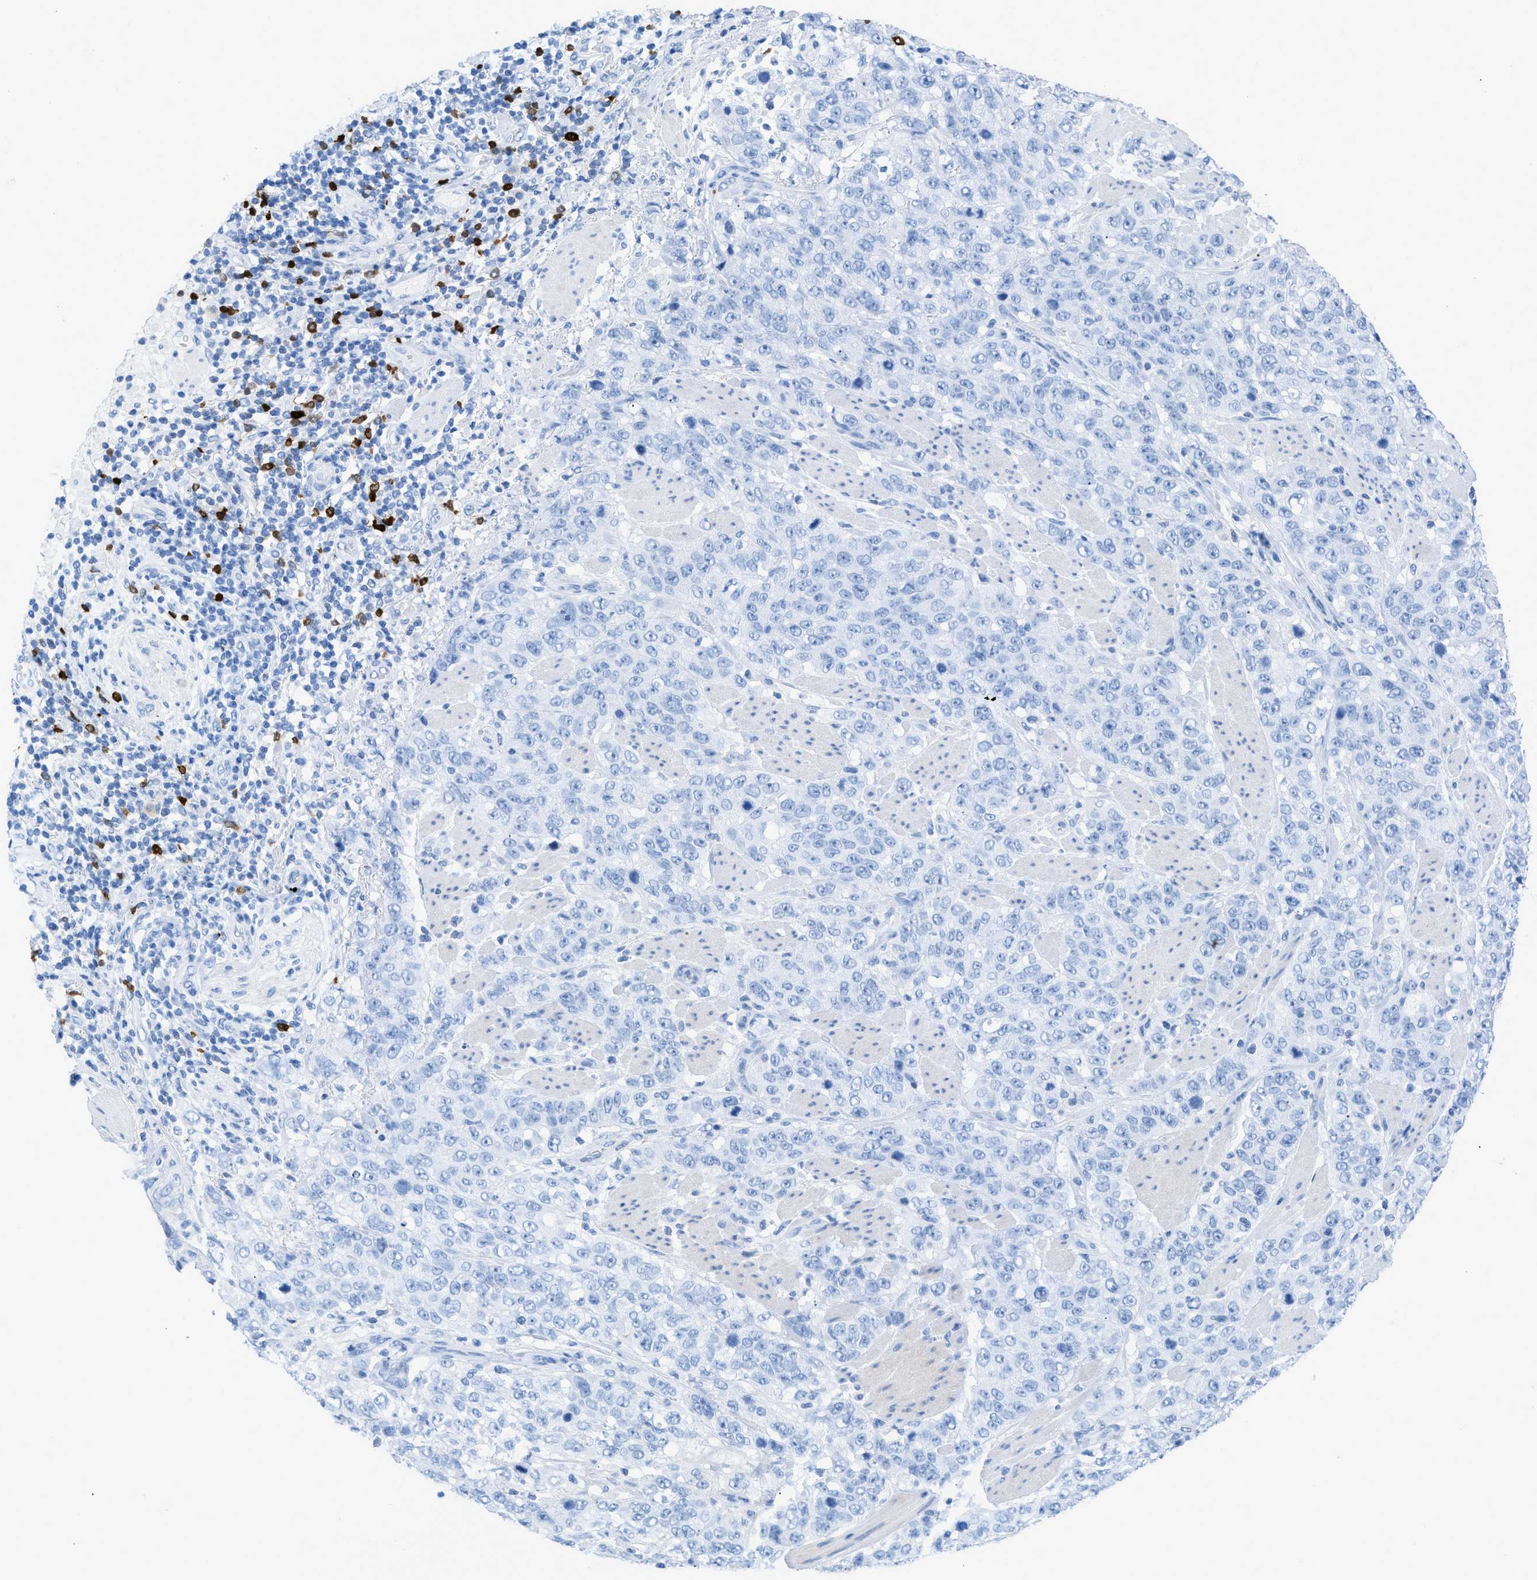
{"staining": {"intensity": "negative", "quantity": "none", "location": "none"}, "tissue": "stomach cancer", "cell_type": "Tumor cells", "image_type": "cancer", "snomed": [{"axis": "morphology", "description": "Adenocarcinoma, NOS"}, {"axis": "topography", "description": "Stomach"}], "caption": "The image exhibits no significant staining in tumor cells of adenocarcinoma (stomach).", "gene": "TCL1A", "patient": {"sex": "male", "age": 48}}